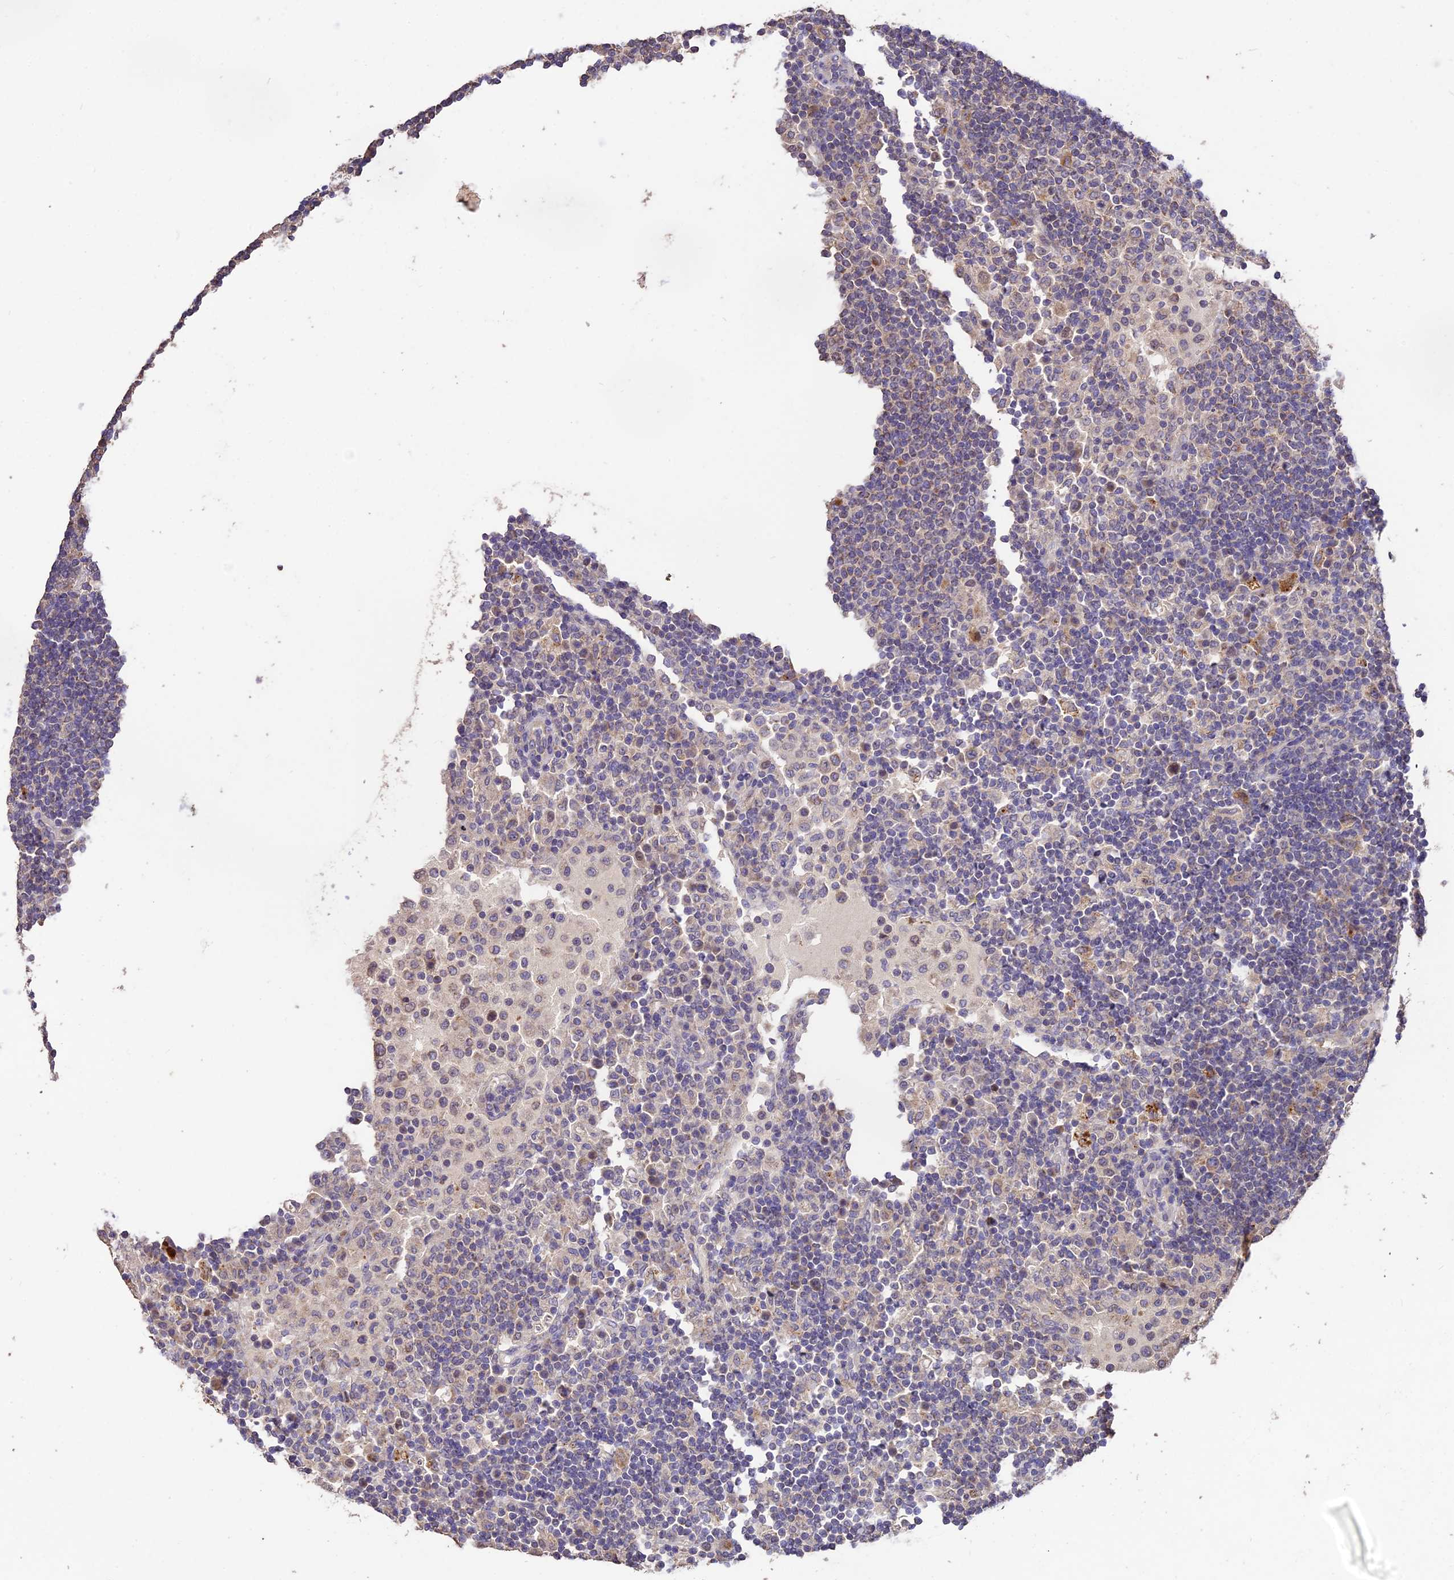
{"staining": {"intensity": "negative", "quantity": "none", "location": "none"}, "tissue": "lymph node", "cell_type": "Germinal center cells", "image_type": "normal", "snomed": [{"axis": "morphology", "description": "Normal tissue, NOS"}, {"axis": "topography", "description": "Lymph node"}], "caption": "The histopathology image exhibits no staining of germinal center cells in benign lymph node.", "gene": "SDHD", "patient": {"sex": "female", "age": 53}}